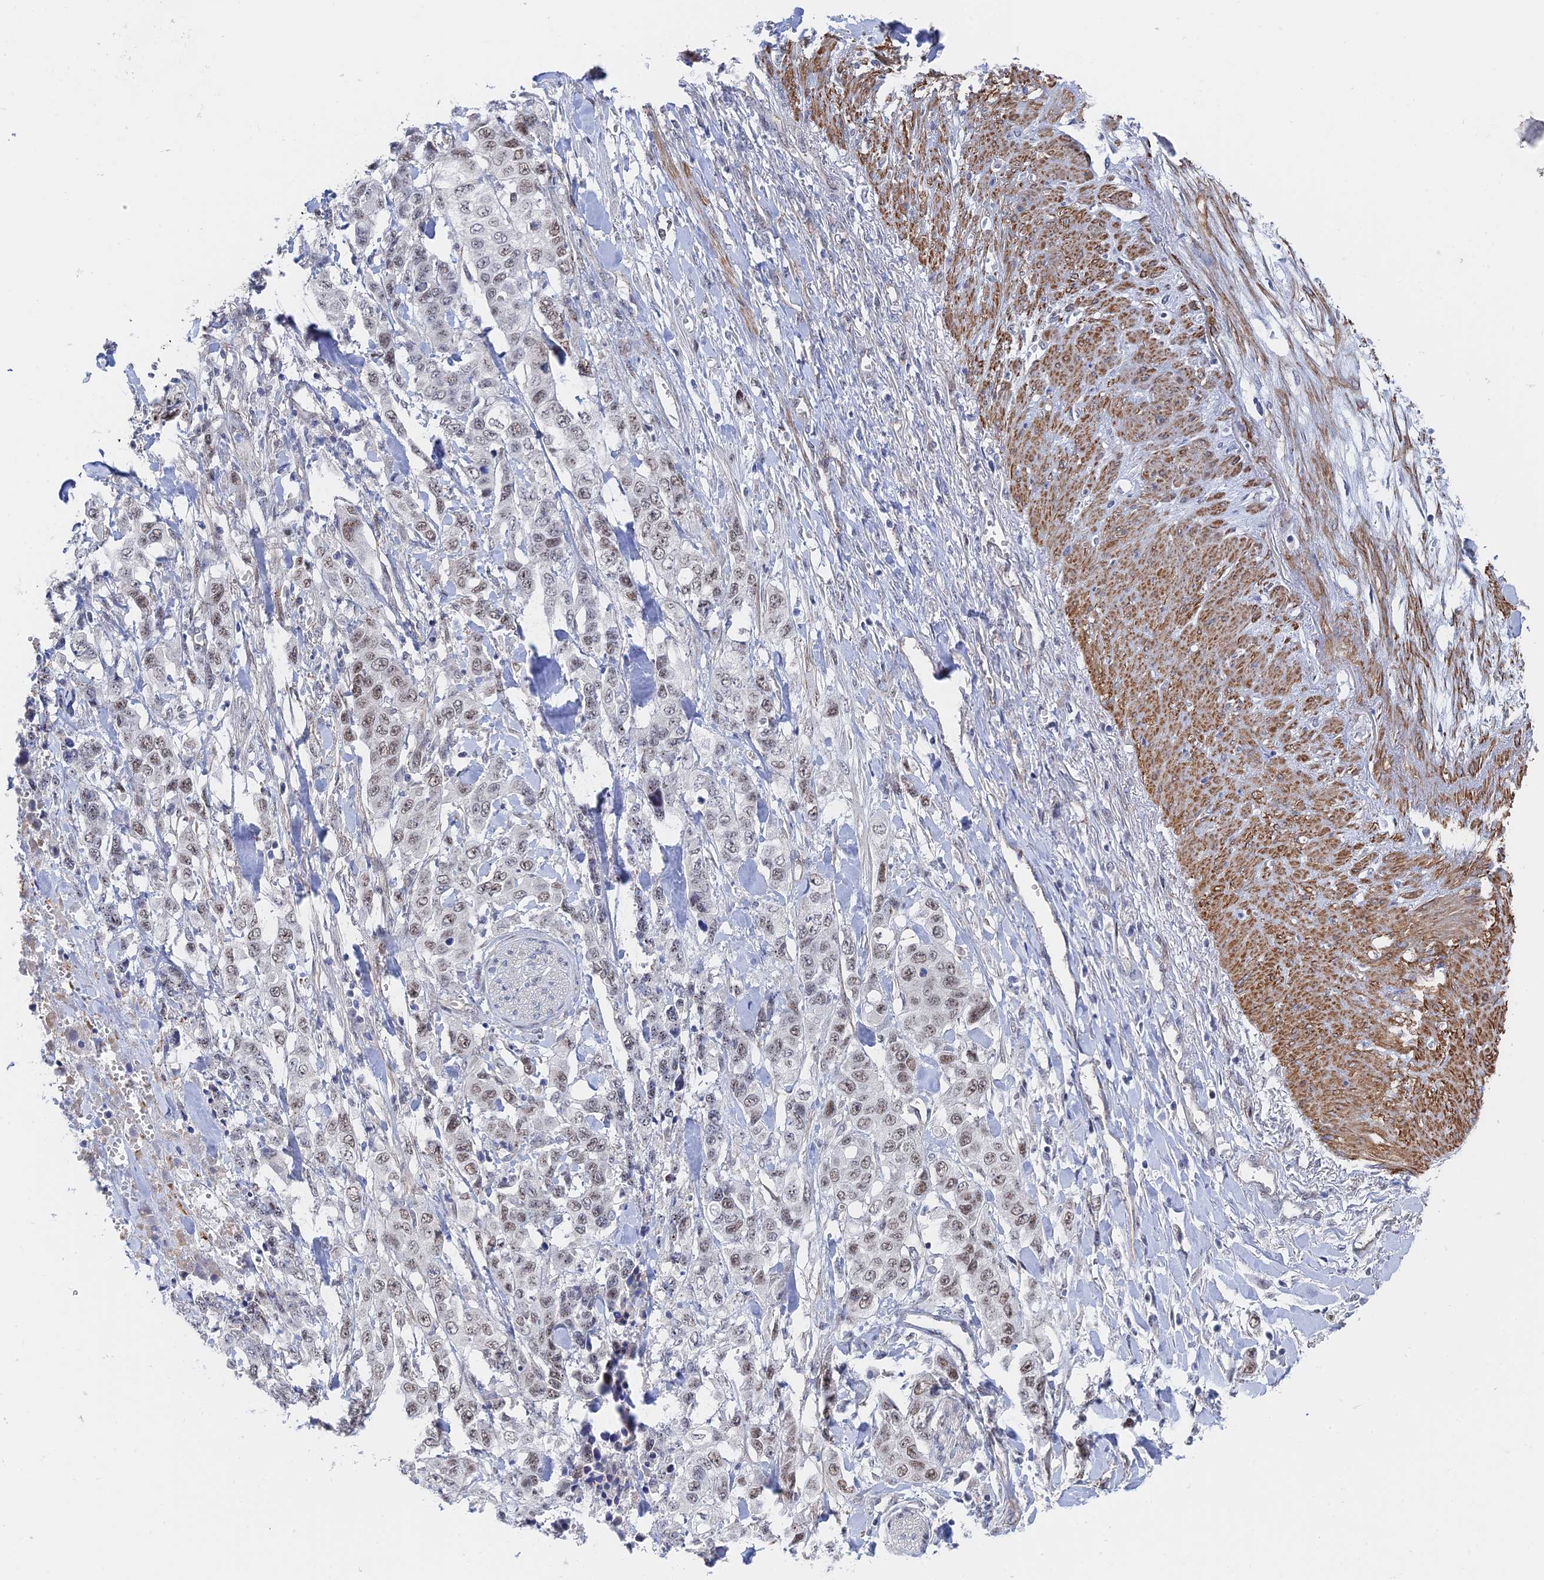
{"staining": {"intensity": "weak", "quantity": ">75%", "location": "nuclear"}, "tissue": "stomach cancer", "cell_type": "Tumor cells", "image_type": "cancer", "snomed": [{"axis": "morphology", "description": "Adenocarcinoma, NOS"}, {"axis": "topography", "description": "Stomach, upper"}], "caption": "Immunohistochemical staining of human stomach cancer exhibits low levels of weak nuclear protein expression in approximately >75% of tumor cells. The staining is performed using DAB (3,3'-diaminobenzidine) brown chromogen to label protein expression. The nuclei are counter-stained blue using hematoxylin.", "gene": "CFAP92", "patient": {"sex": "male", "age": 62}}